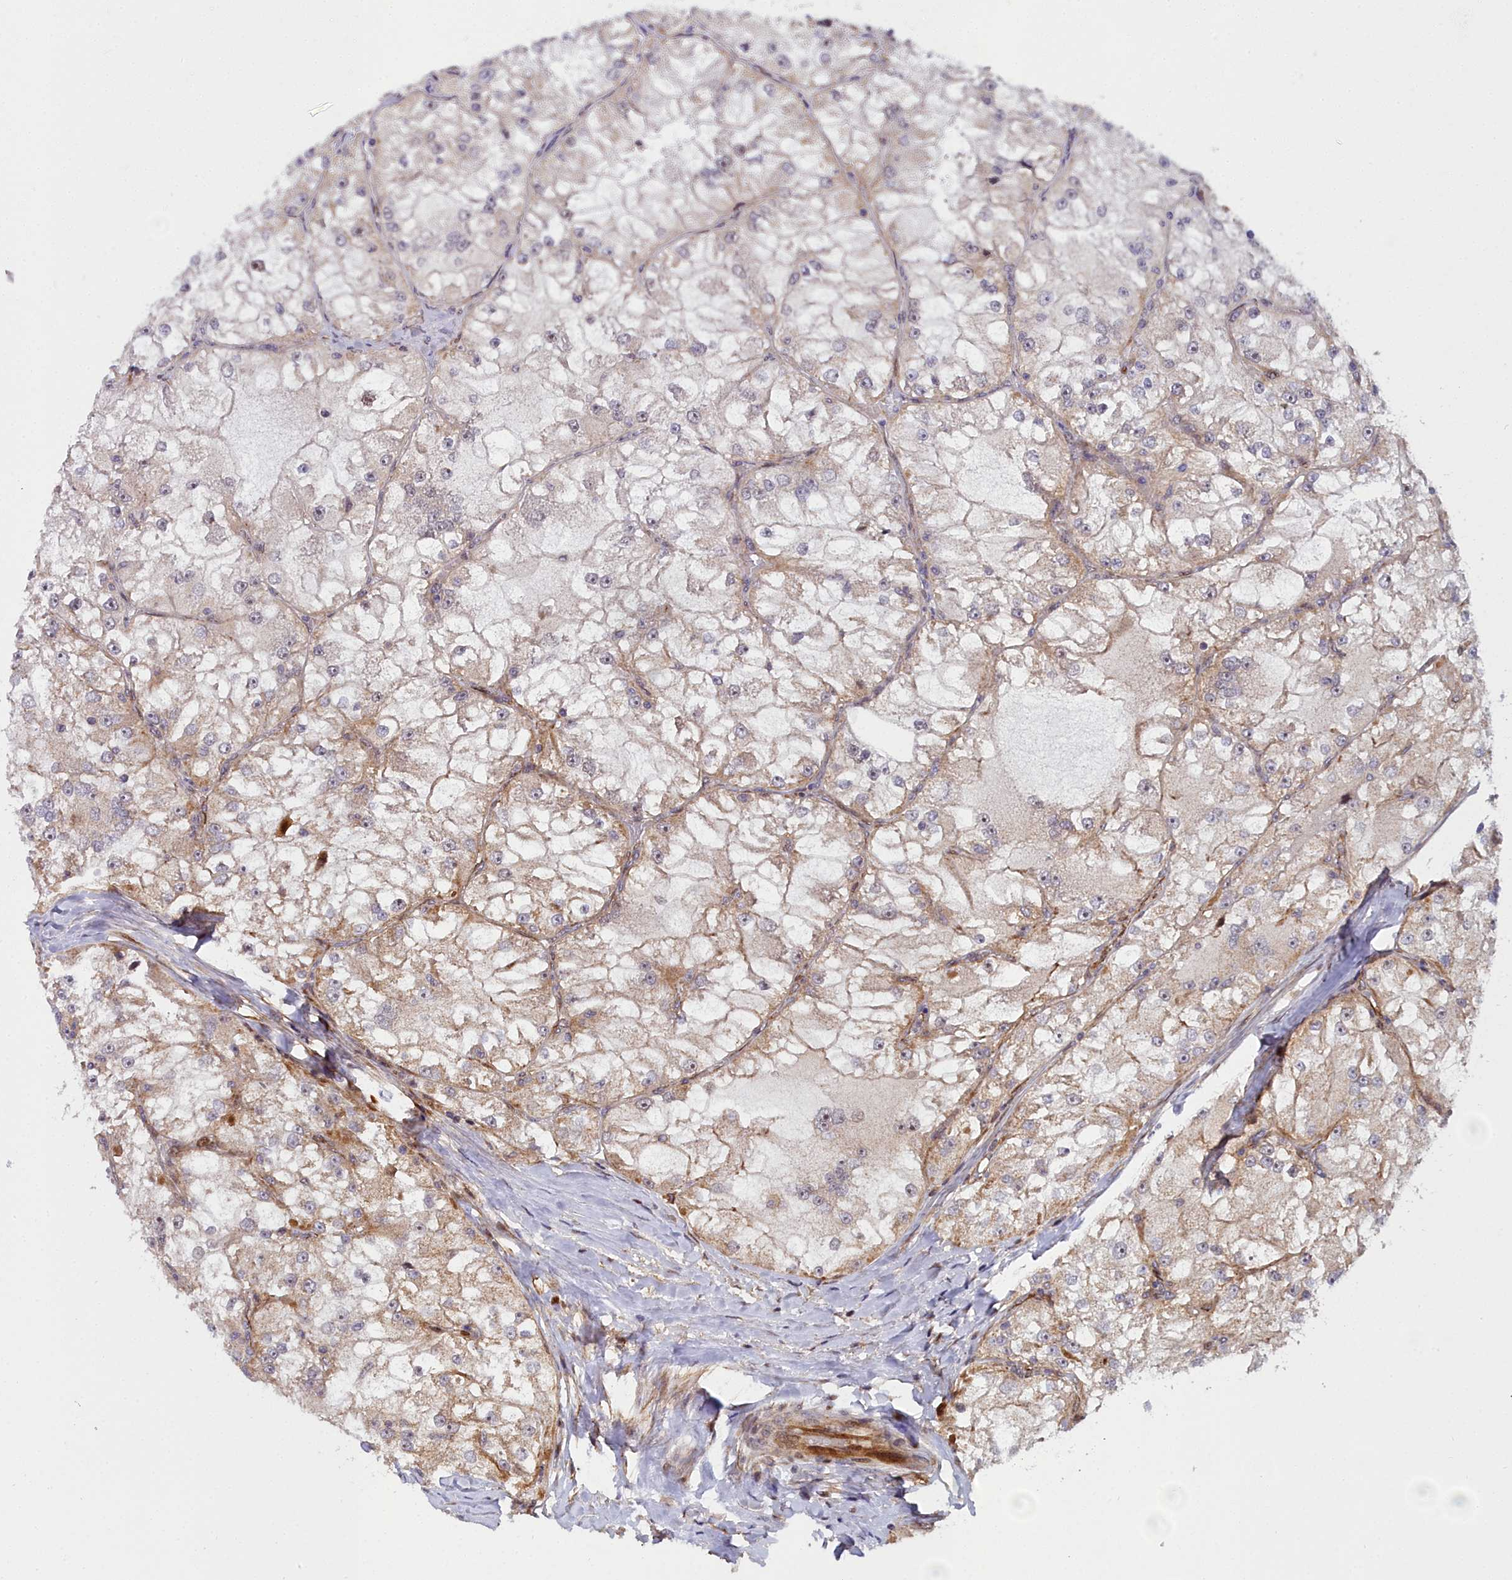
{"staining": {"intensity": "weak", "quantity": "25%-75%", "location": "cytoplasmic/membranous"}, "tissue": "renal cancer", "cell_type": "Tumor cells", "image_type": "cancer", "snomed": [{"axis": "morphology", "description": "Adenocarcinoma, NOS"}, {"axis": "topography", "description": "Kidney"}], "caption": "Weak cytoplasmic/membranous staining for a protein is identified in about 25%-75% of tumor cells of renal cancer using immunohistochemistry (IHC).", "gene": "MRPS11", "patient": {"sex": "female", "age": 72}}